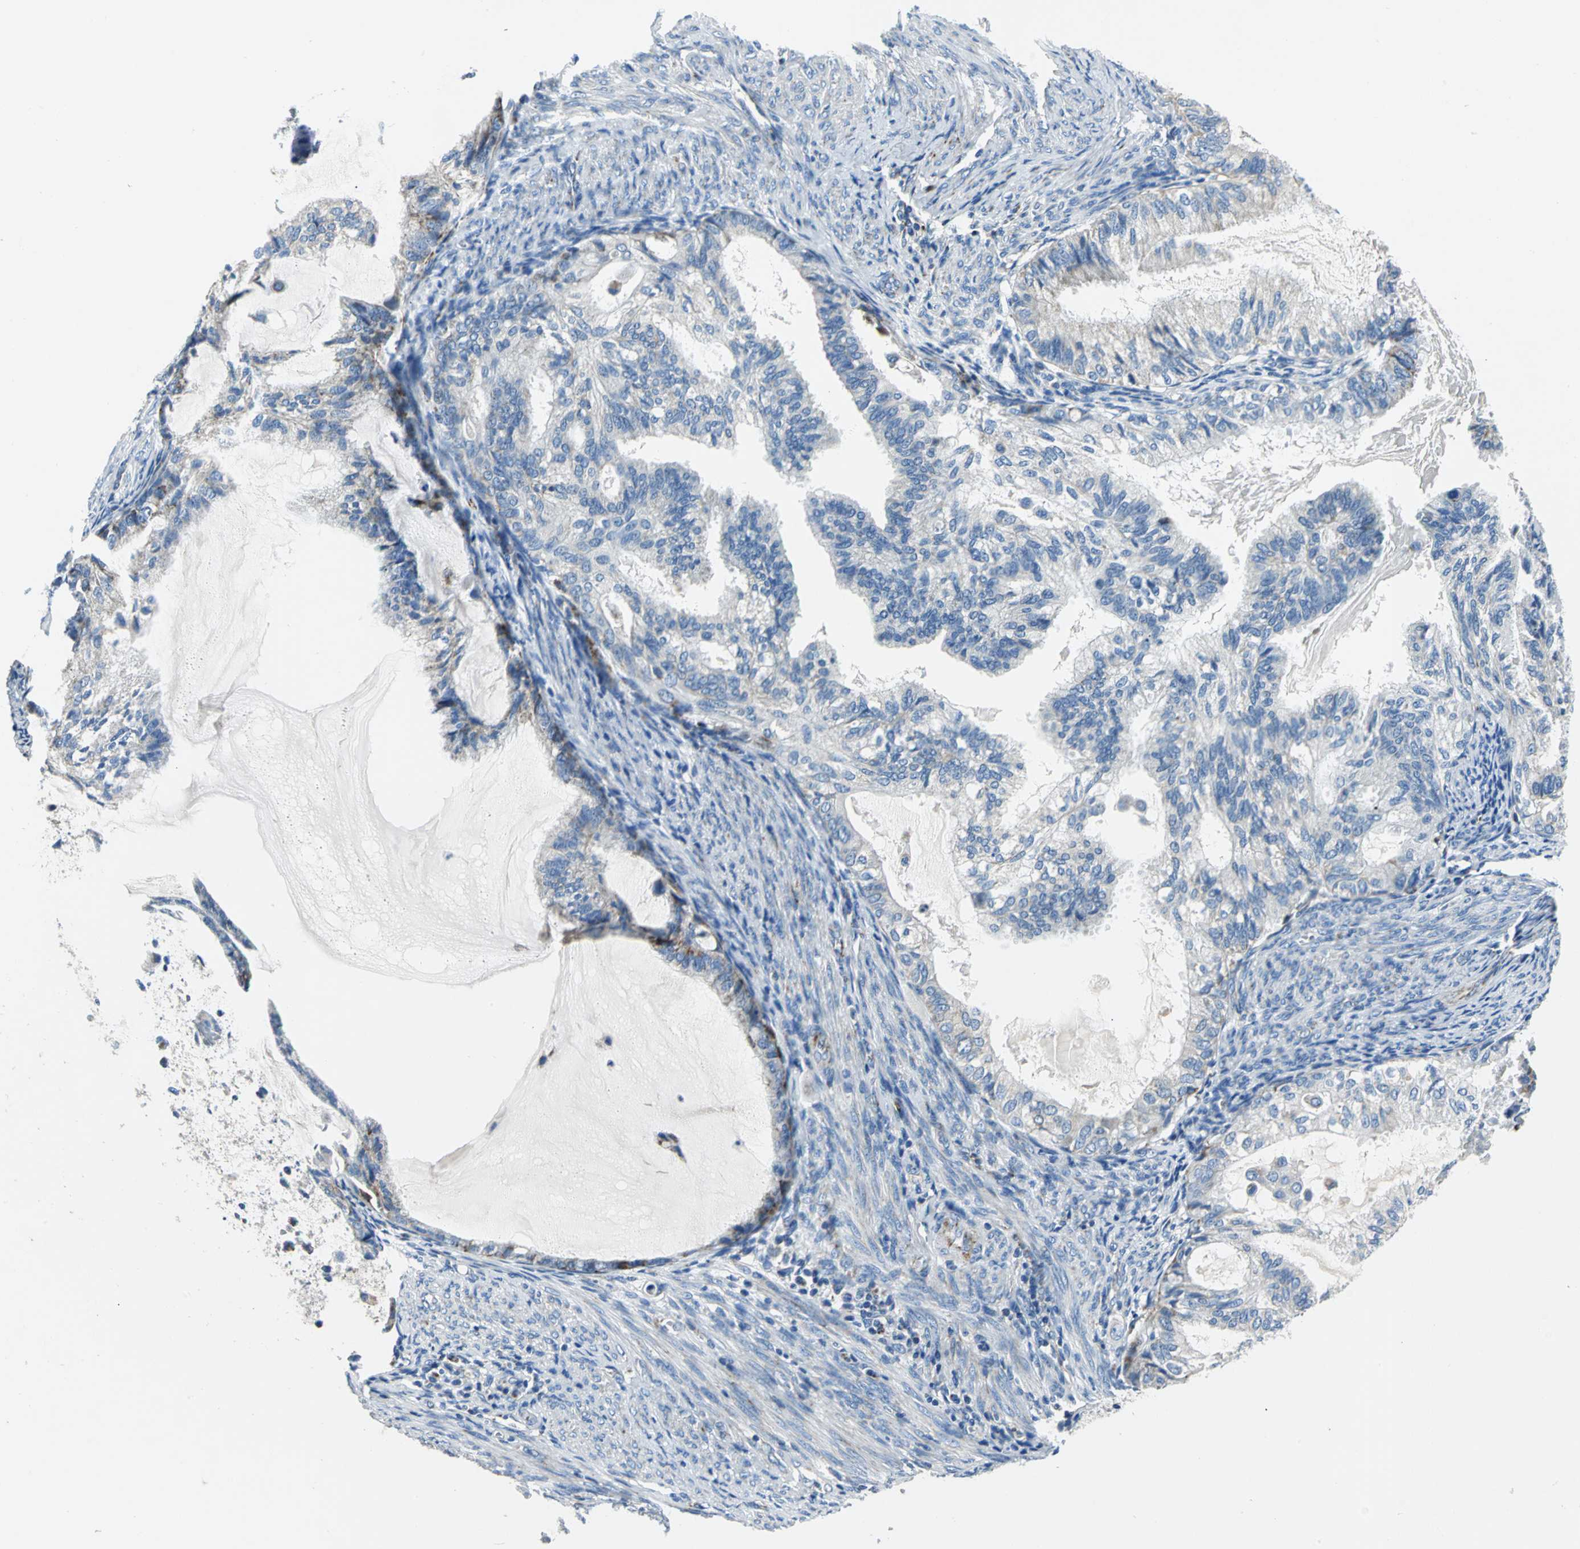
{"staining": {"intensity": "weak", "quantity": "<25%", "location": "cytoplasmic/membranous"}, "tissue": "cervical cancer", "cell_type": "Tumor cells", "image_type": "cancer", "snomed": [{"axis": "morphology", "description": "Normal tissue, NOS"}, {"axis": "morphology", "description": "Adenocarcinoma, NOS"}, {"axis": "topography", "description": "Cervix"}, {"axis": "topography", "description": "Endometrium"}], "caption": "DAB (3,3'-diaminobenzidine) immunohistochemical staining of cervical adenocarcinoma reveals no significant positivity in tumor cells.", "gene": "IFI6", "patient": {"sex": "female", "age": 86}}